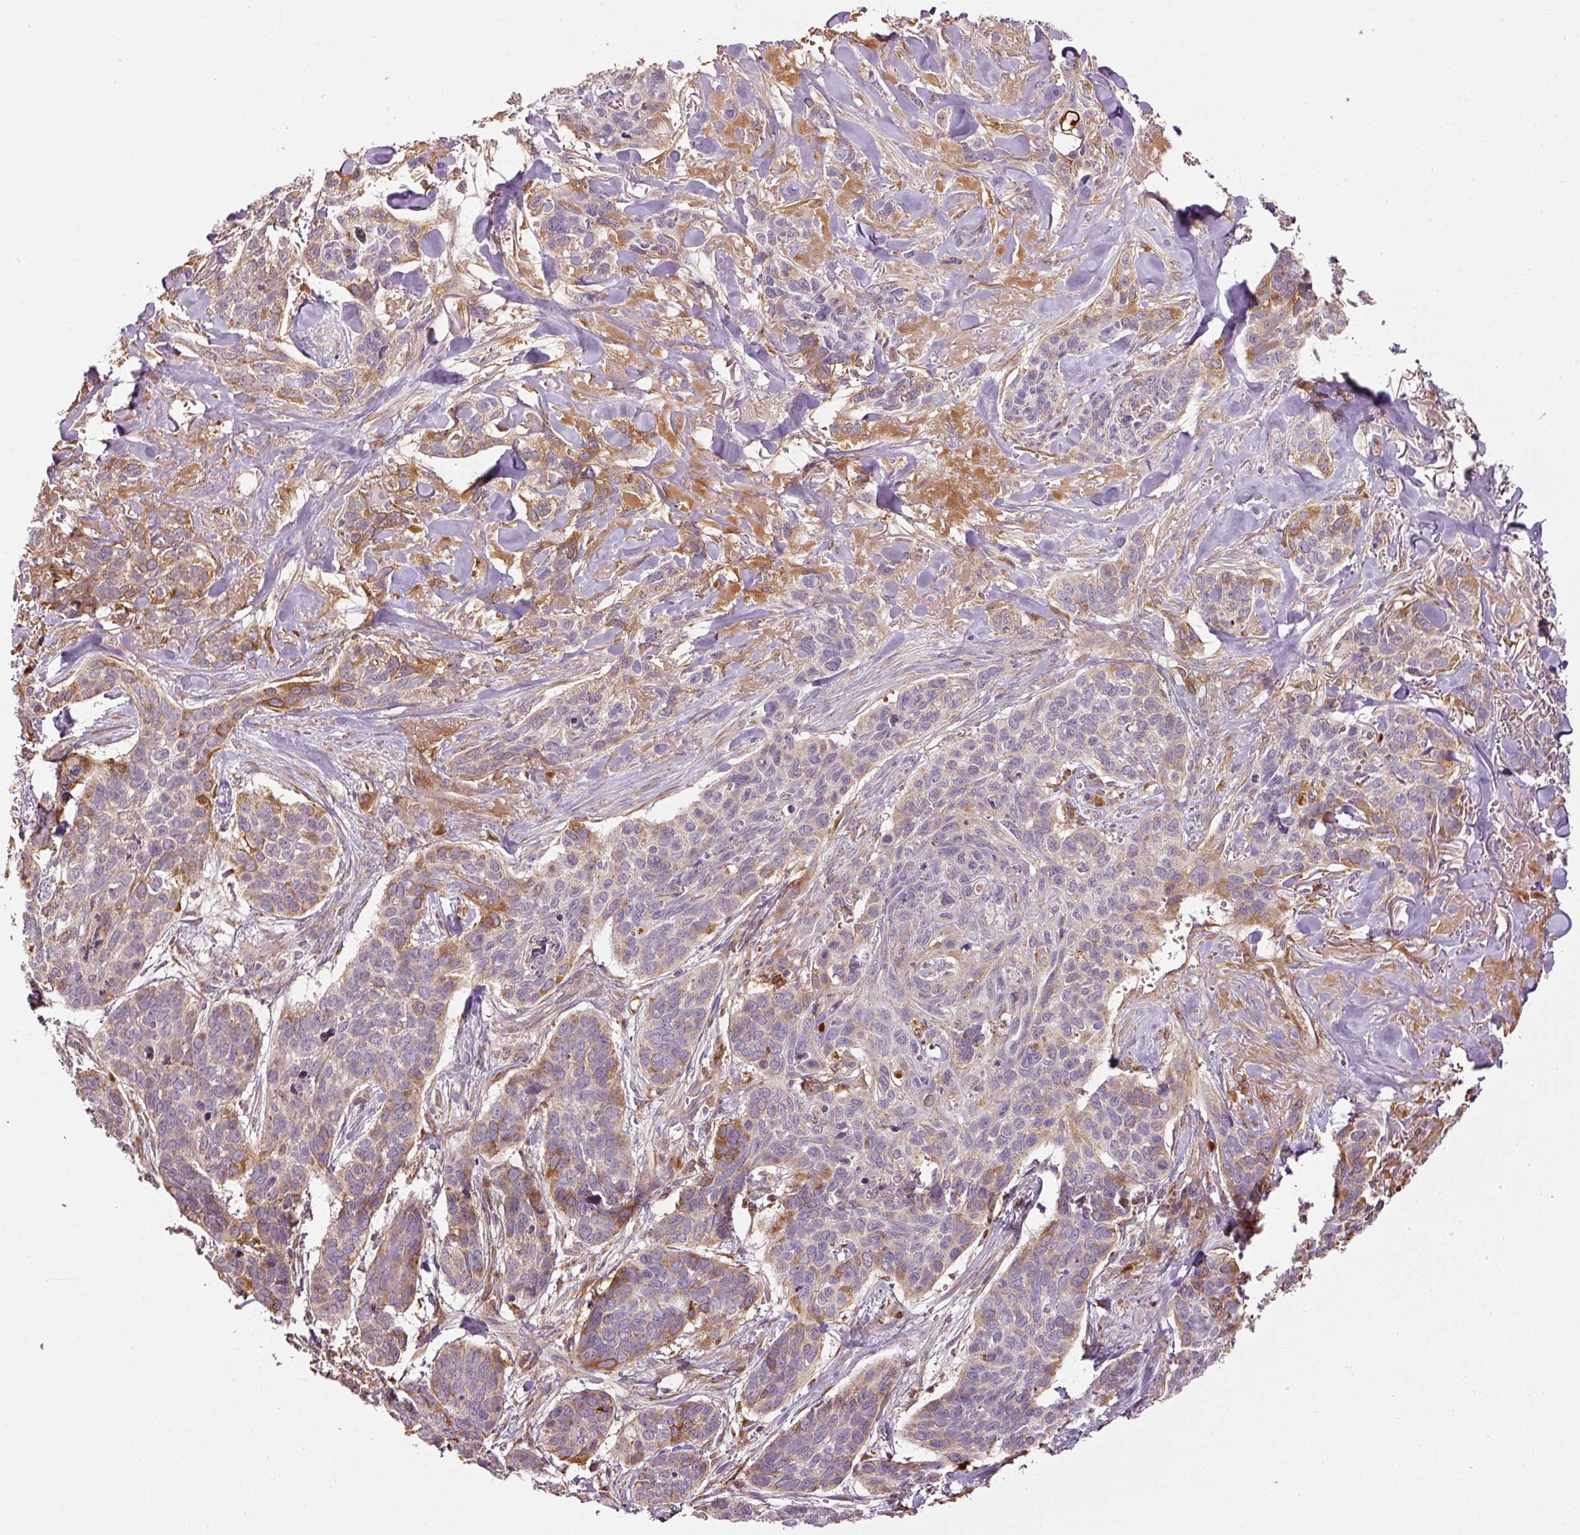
{"staining": {"intensity": "moderate", "quantity": "<25%", "location": "cytoplasmic/membranous"}, "tissue": "skin cancer", "cell_type": "Tumor cells", "image_type": "cancer", "snomed": [{"axis": "morphology", "description": "Basal cell carcinoma"}, {"axis": "topography", "description": "Skin"}], "caption": "Moderate cytoplasmic/membranous staining is present in about <25% of tumor cells in skin basal cell carcinoma. (IHC, brightfield microscopy, high magnification).", "gene": "SERPING1", "patient": {"sex": "male", "age": 86}}